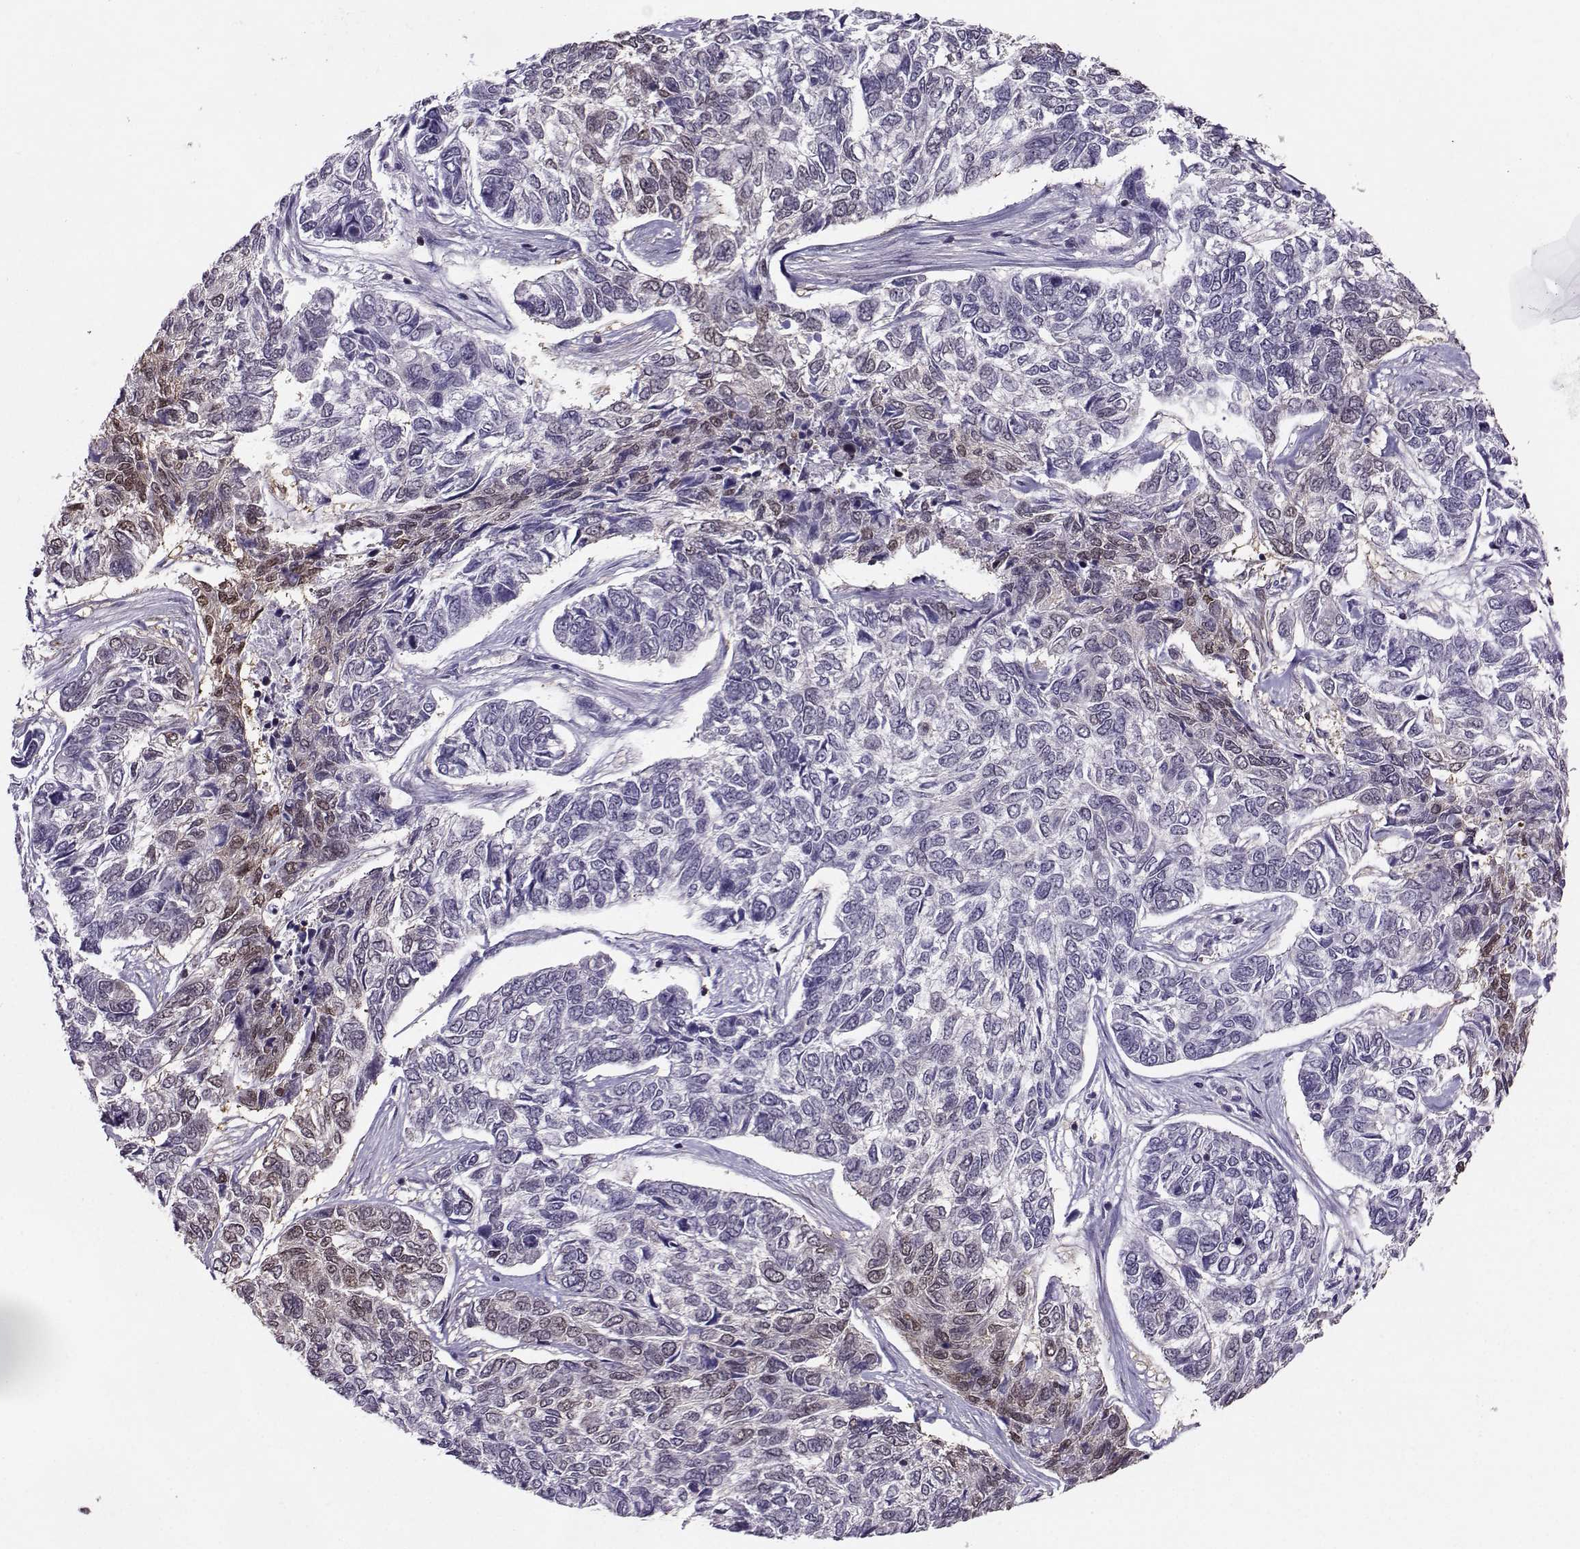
{"staining": {"intensity": "negative", "quantity": "none", "location": "none"}, "tissue": "skin cancer", "cell_type": "Tumor cells", "image_type": "cancer", "snomed": [{"axis": "morphology", "description": "Basal cell carcinoma"}, {"axis": "topography", "description": "Skin"}], "caption": "Tumor cells are negative for protein expression in human skin basal cell carcinoma.", "gene": "PGK1", "patient": {"sex": "female", "age": 65}}